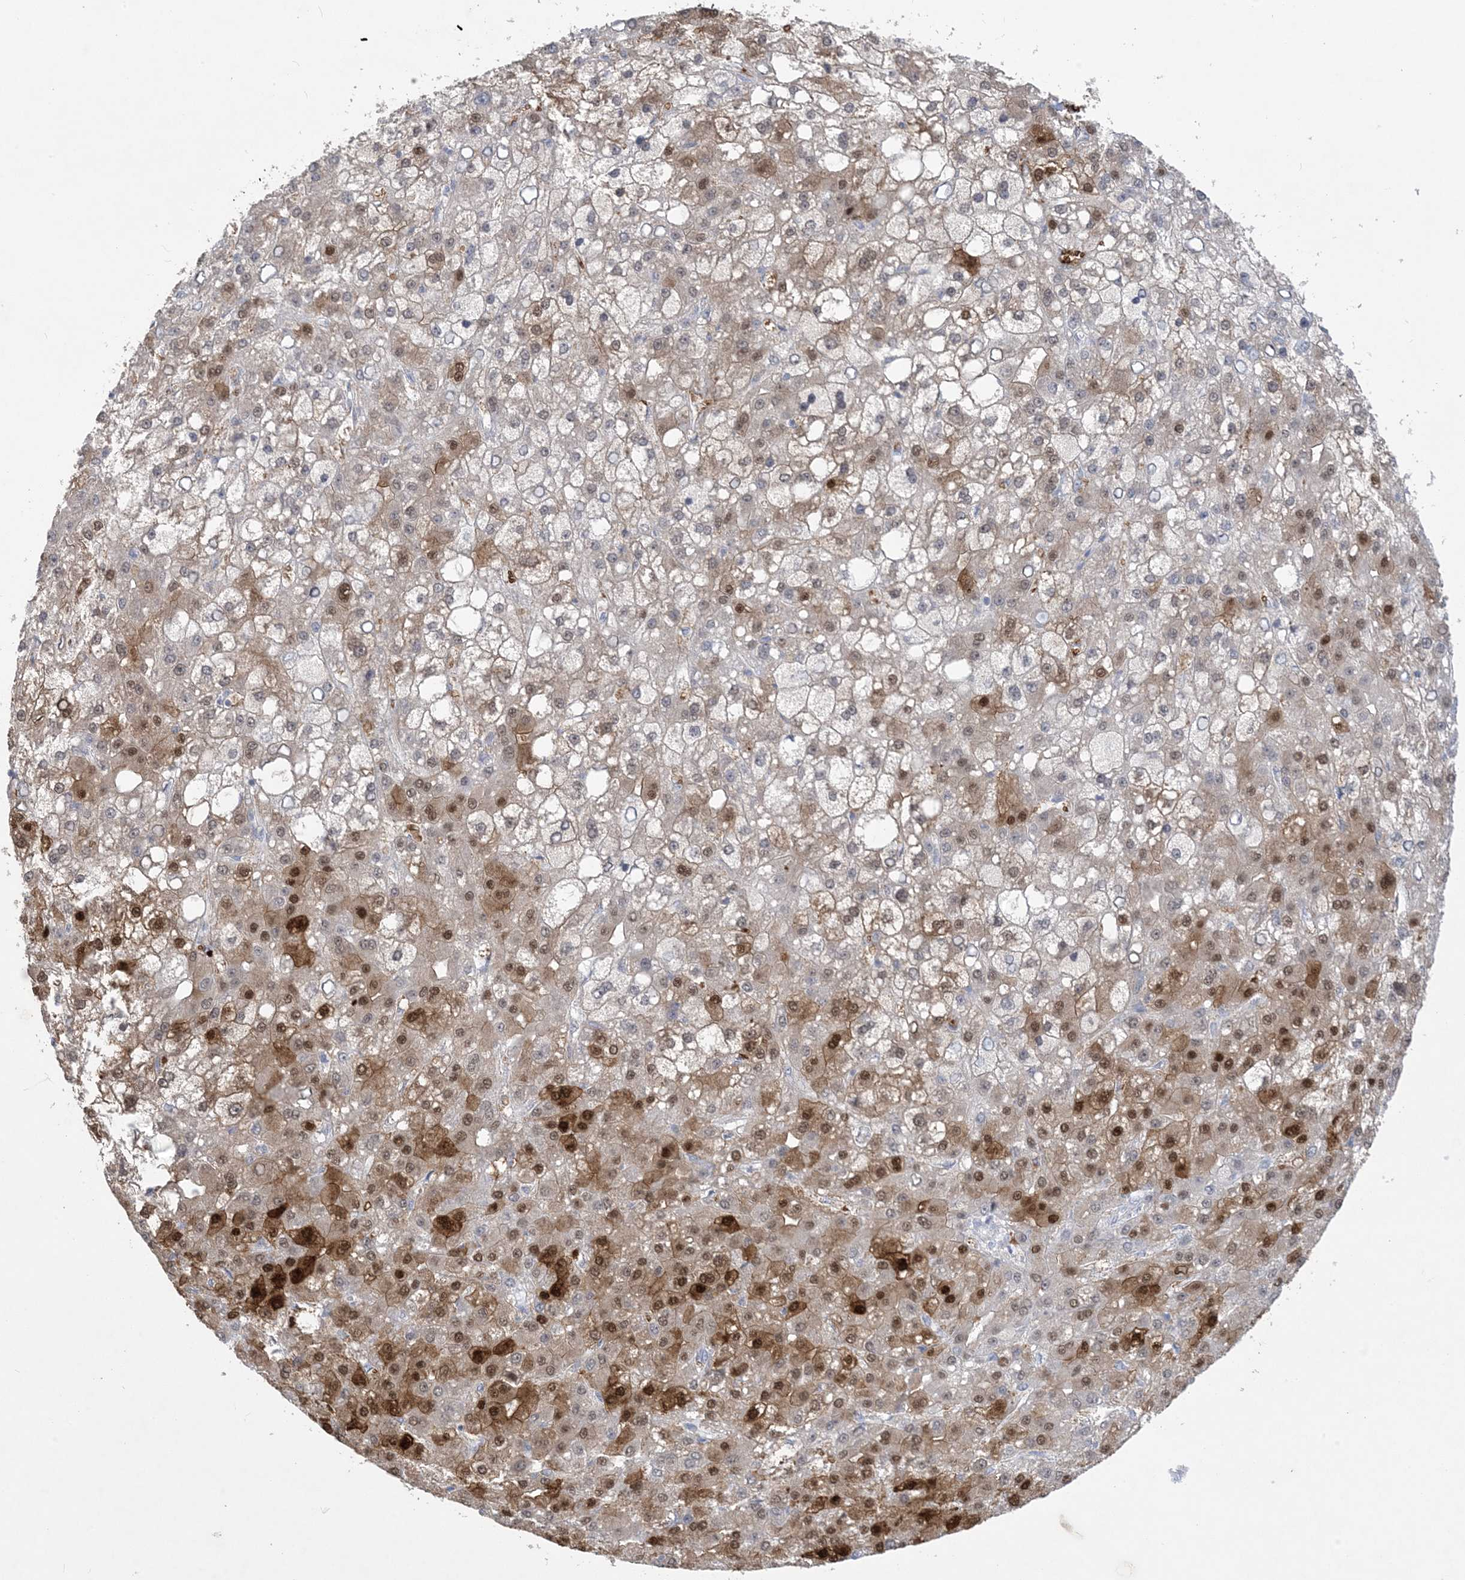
{"staining": {"intensity": "moderate", "quantity": "25%-75%", "location": "cytoplasmic/membranous,nuclear"}, "tissue": "liver cancer", "cell_type": "Tumor cells", "image_type": "cancer", "snomed": [{"axis": "morphology", "description": "Carcinoma, Hepatocellular, NOS"}, {"axis": "topography", "description": "Liver"}], "caption": "Immunohistochemistry histopathology image of neoplastic tissue: human liver hepatocellular carcinoma stained using immunohistochemistry demonstrates medium levels of moderate protein expression localized specifically in the cytoplasmic/membranous and nuclear of tumor cells, appearing as a cytoplasmic/membranous and nuclear brown color.", "gene": "HMGCS1", "patient": {"sex": "male", "age": 67}}